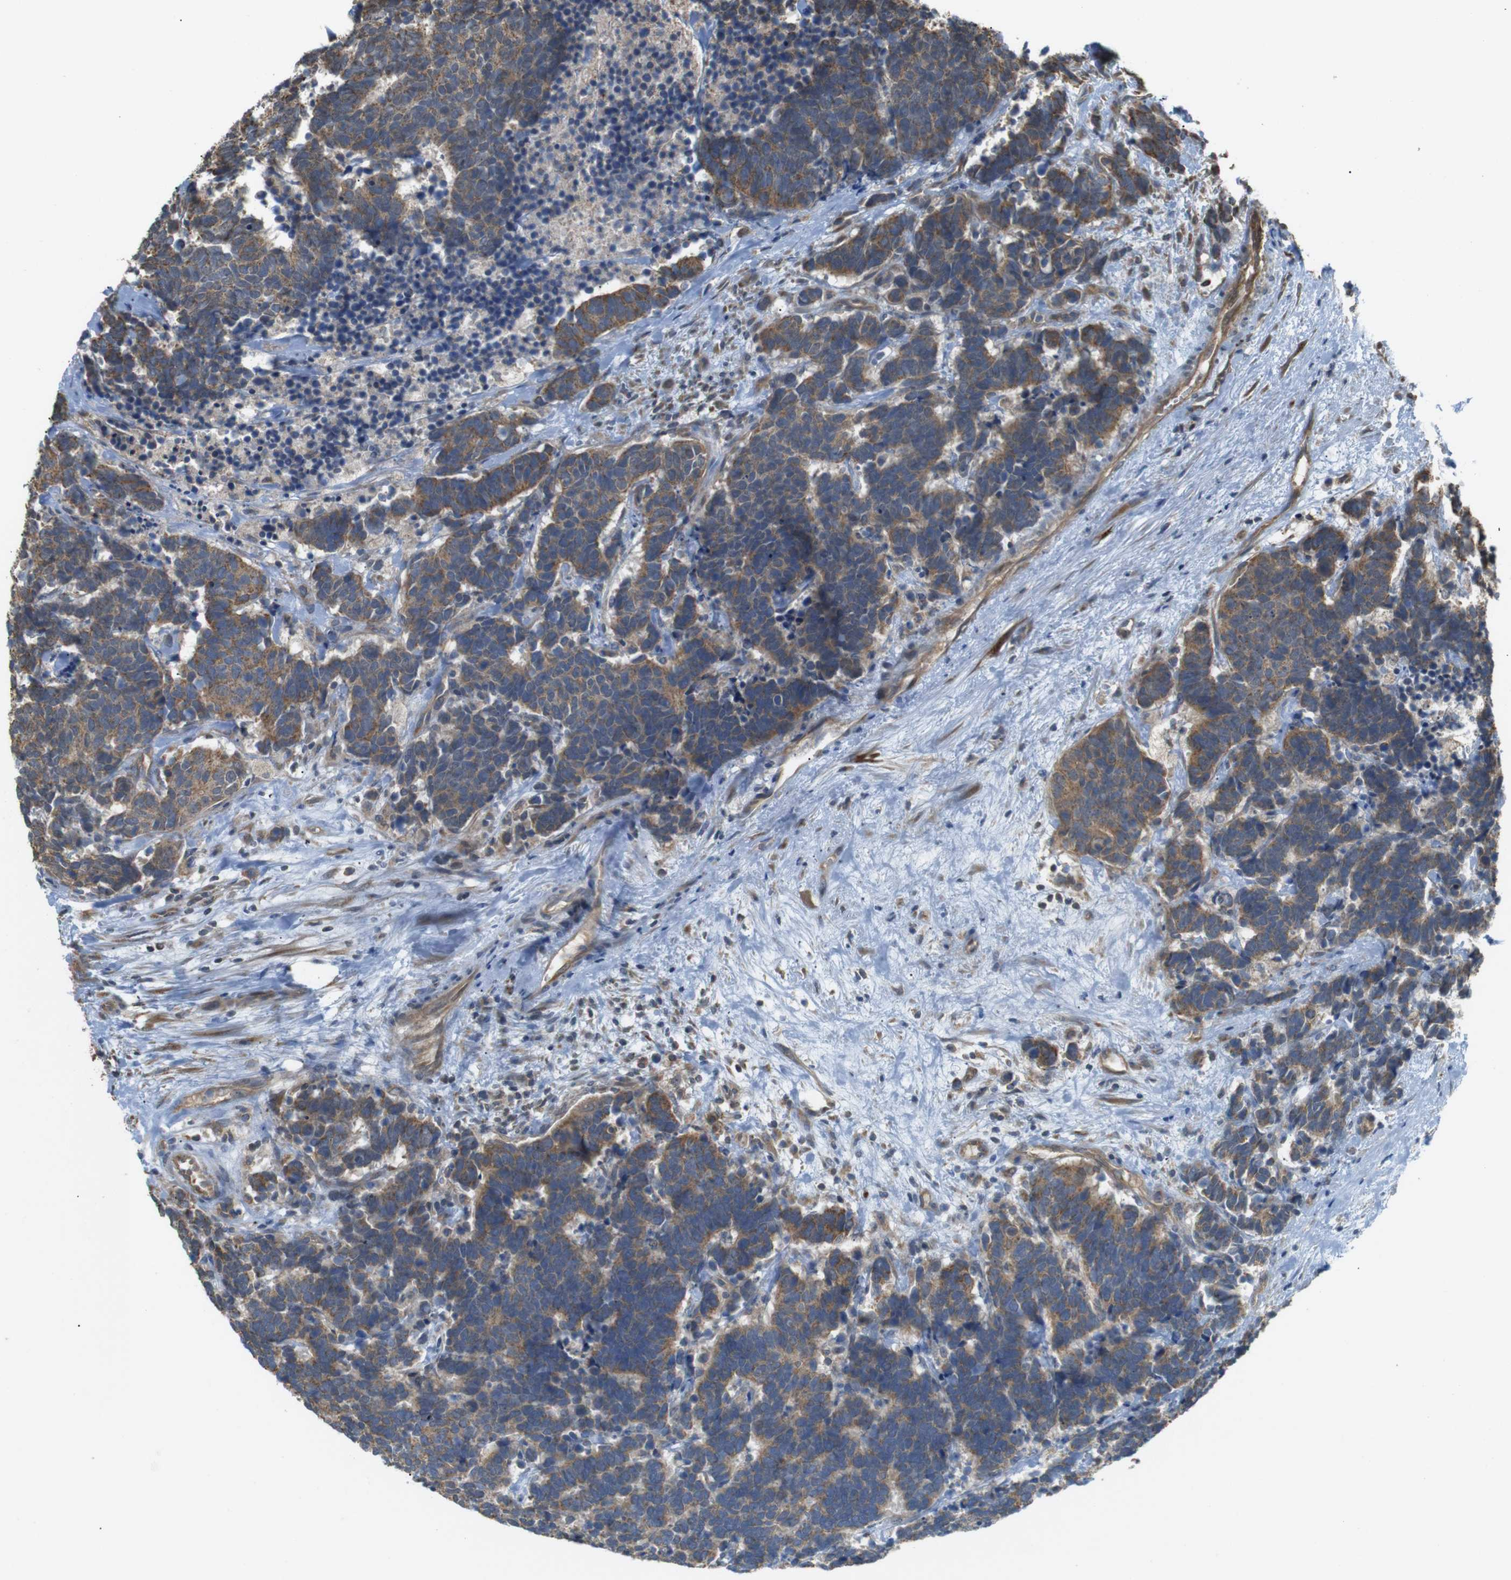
{"staining": {"intensity": "moderate", "quantity": ">75%", "location": "cytoplasmic/membranous"}, "tissue": "carcinoid", "cell_type": "Tumor cells", "image_type": "cancer", "snomed": [{"axis": "morphology", "description": "Carcinoma, NOS"}, {"axis": "morphology", "description": "Carcinoid, malignant, NOS"}, {"axis": "topography", "description": "Urinary bladder"}], "caption": "The photomicrograph demonstrates immunohistochemical staining of malignant carcinoid. There is moderate cytoplasmic/membranous staining is present in approximately >75% of tumor cells.", "gene": "KSR1", "patient": {"sex": "male", "age": 57}}